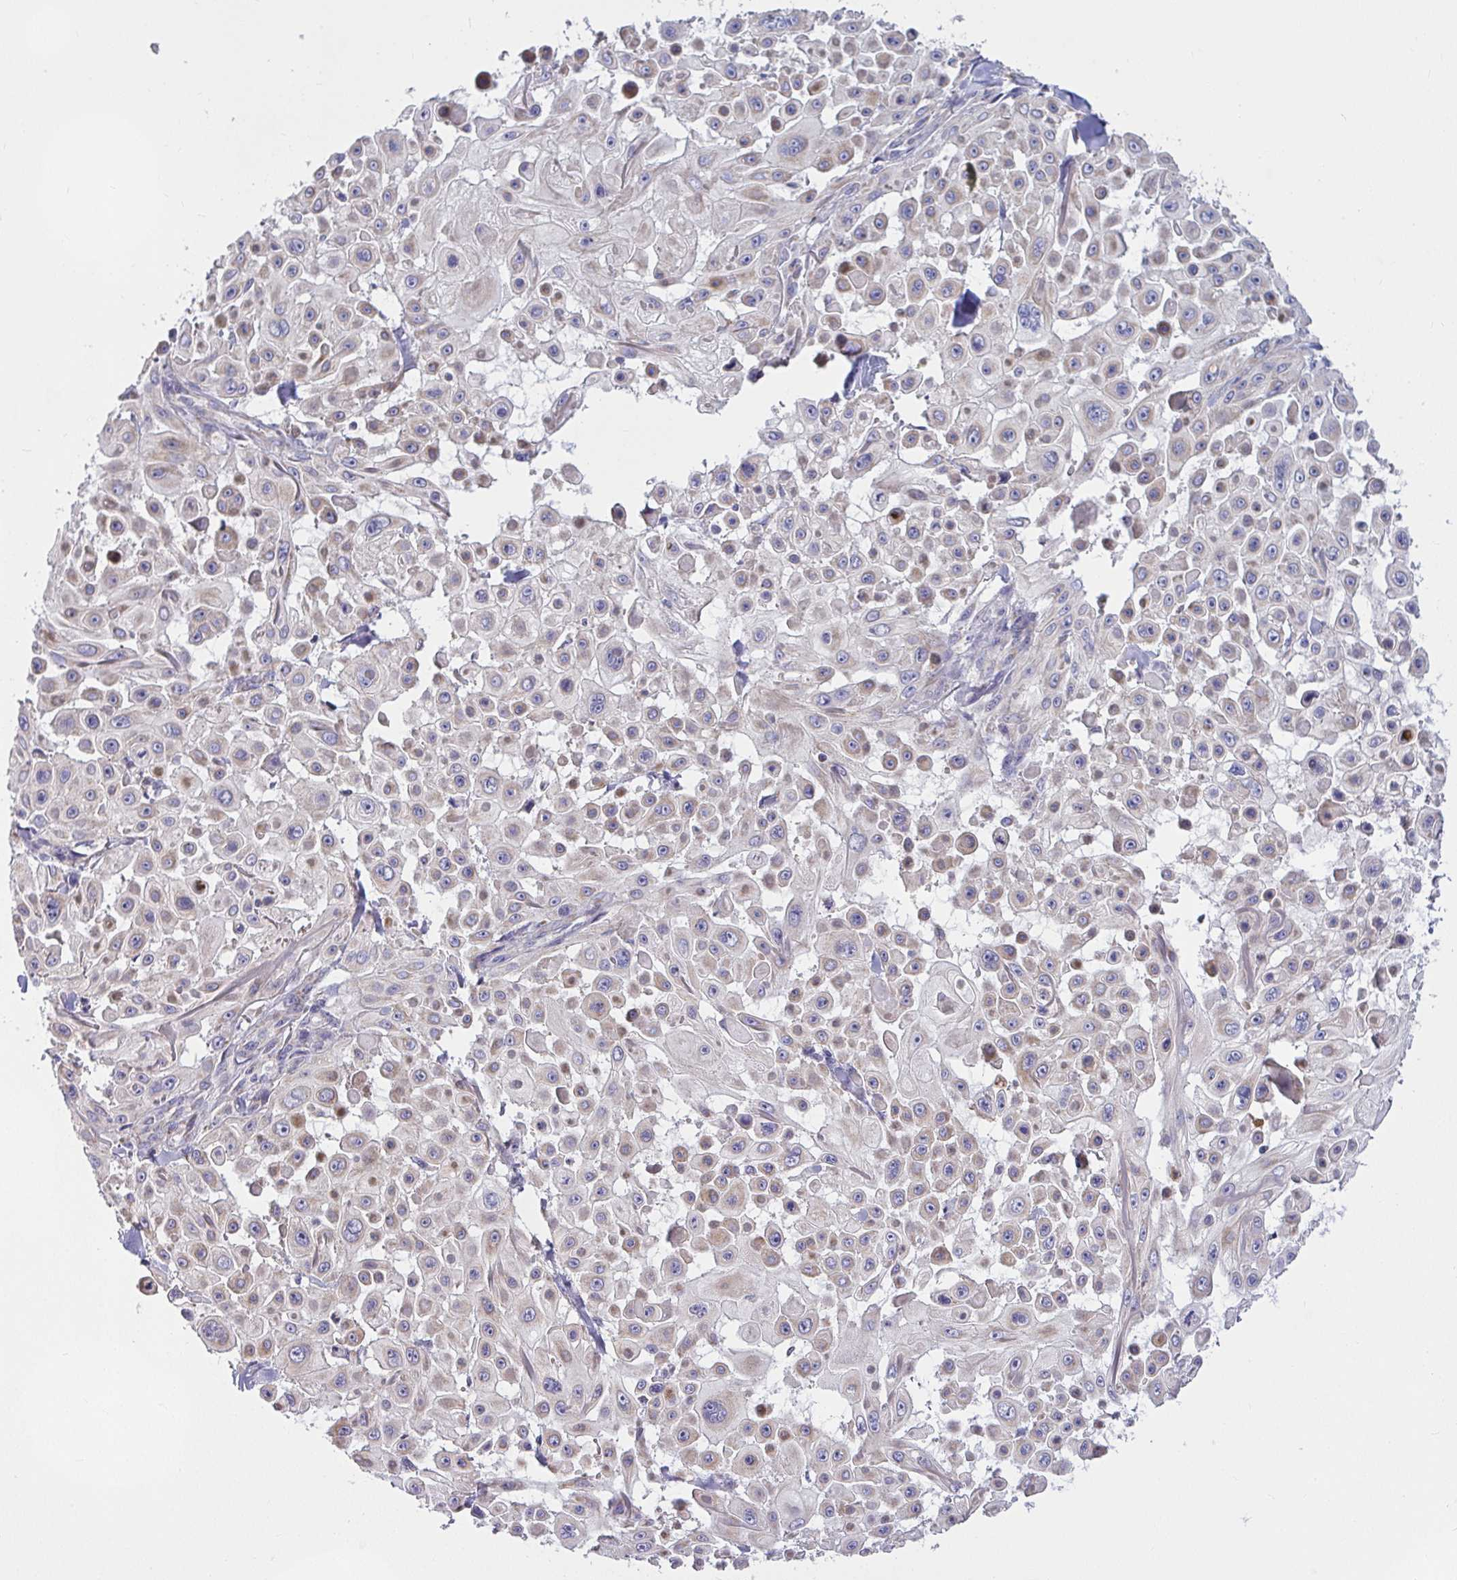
{"staining": {"intensity": "weak", "quantity": "25%-75%", "location": "cytoplasmic/membranous"}, "tissue": "skin cancer", "cell_type": "Tumor cells", "image_type": "cancer", "snomed": [{"axis": "morphology", "description": "Squamous cell carcinoma, NOS"}, {"axis": "topography", "description": "Skin"}], "caption": "This micrograph reveals skin cancer (squamous cell carcinoma) stained with immunohistochemistry to label a protein in brown. The cytoplasmic/membranous of tumor cells show weak positivity for the protein. Nuclei are counter-stained blue.", "gene": "CEP63", "patient": {"sex": "male", "age": 91}}